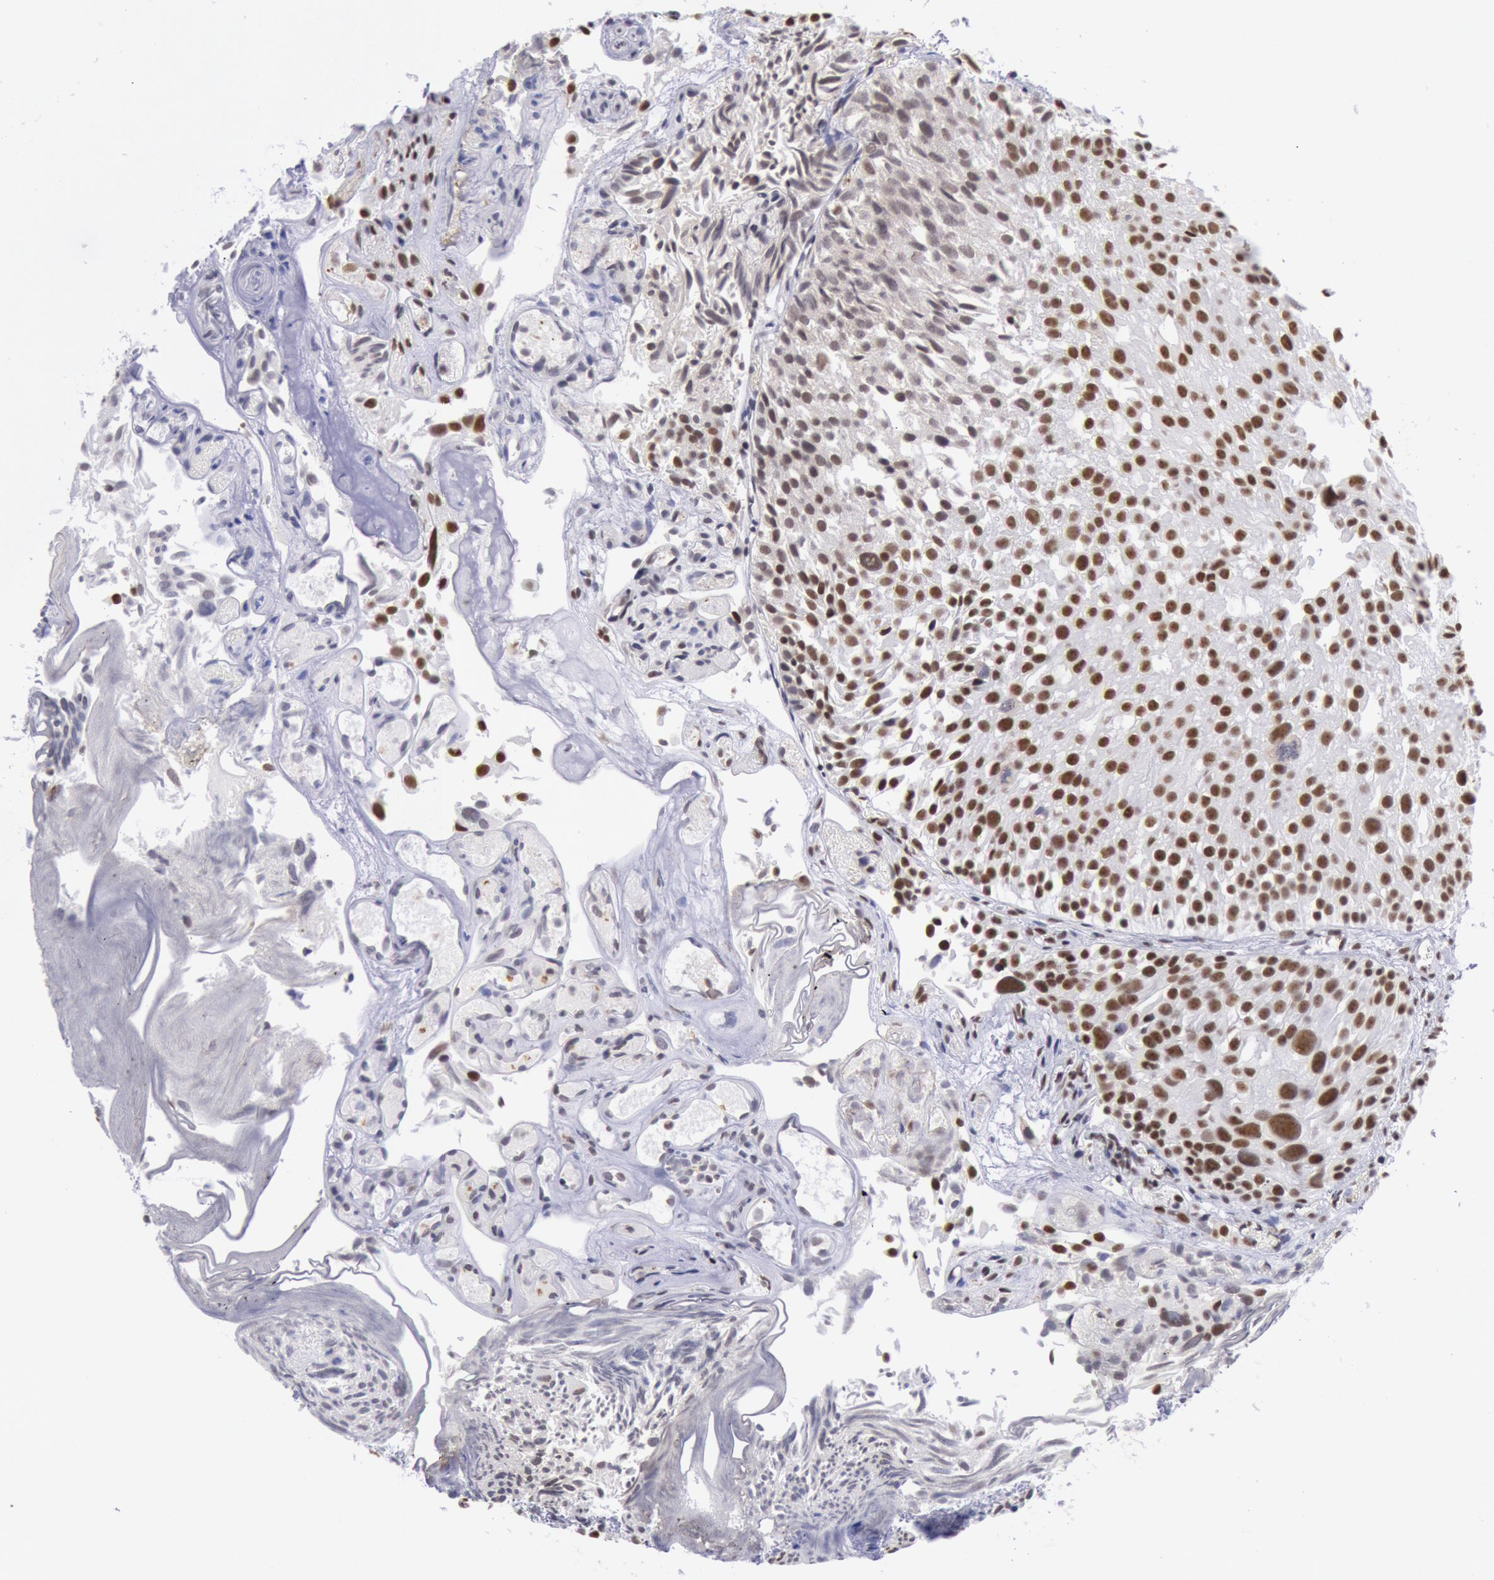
{"staining": {"intensity": "moderate", "quantity": ">75%", "location": "nuclear"}, "tissue": "urothelial cancer", "cell_type": "Tumor cells", "image_type": "cancer", "snomed": [{"axis": "morphology", "description": "Urothelial carcinoma, High grade"}, {"axis": "topography", "description": "Urinary bladder"}], "caption": "Protein staining of urothelial cancer tissue shows moderate nuclear expression in about >75% of tumor cells.", "gene": "SNRPD3", "patient": {"sex": "female", "age": 78}}